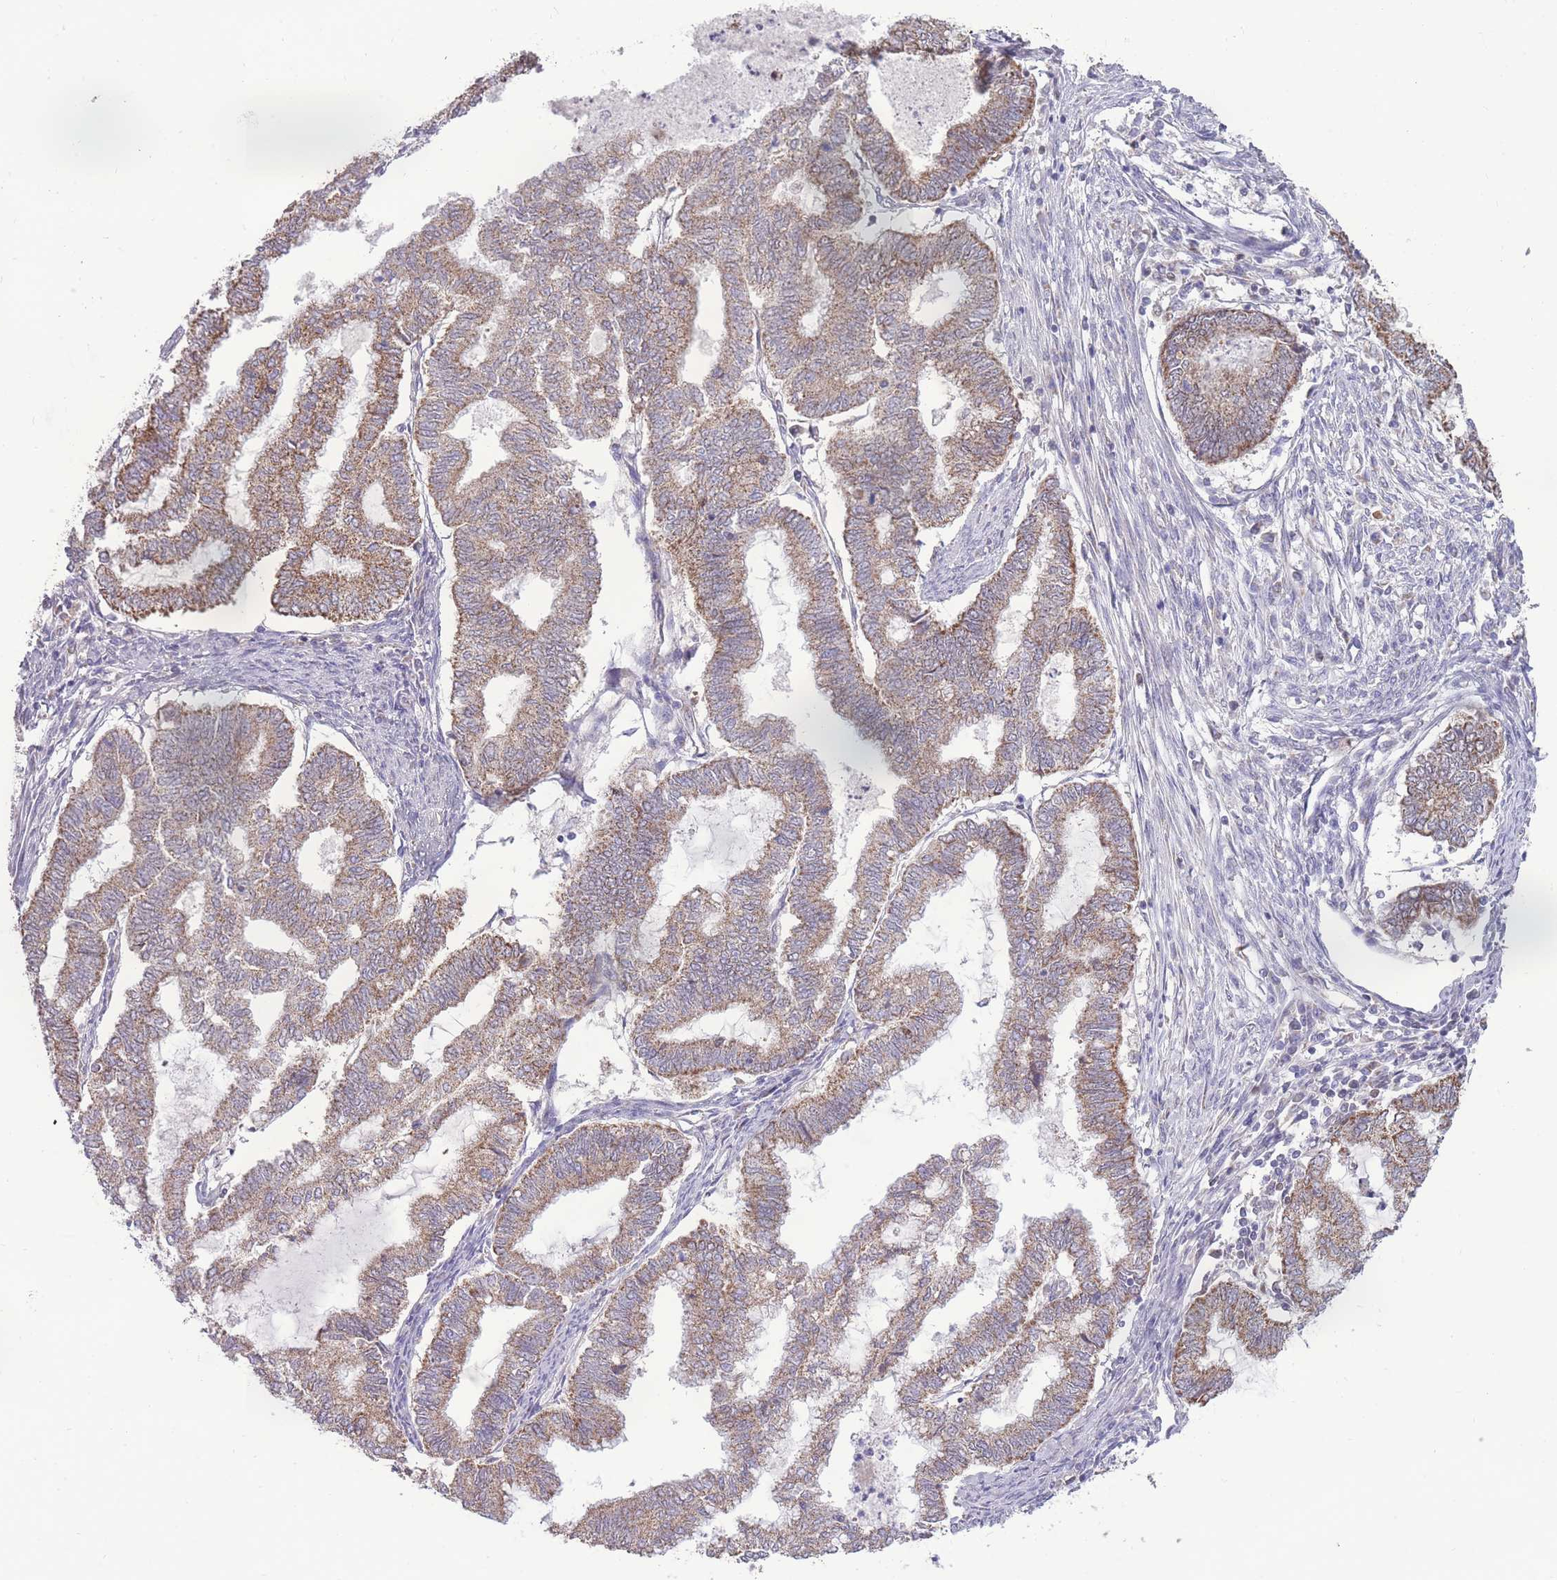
{"staining": {"intensity": "moderate", "quantity": ">75%", "location": "cytoplasmic/membranous"}, "tissue": "endometrial cancer", "cell_type": "Tumor cells", "image_type": "cancer", "snomed": [{"axis": "morphology", "description": "Adenocarcinoma, NOS"}, {"axis": "topography", "description": "Endometrium"}], "caption": "This is a photomicrograph of immunohistochemistry (IHC) staining of adenocarcinoma (endometrial), which shows moderate staining in the cytoplasmic/membranous of tumor cells.", "gene": "MCIDAS", "patient": {"sex": "female", "age": 79}}